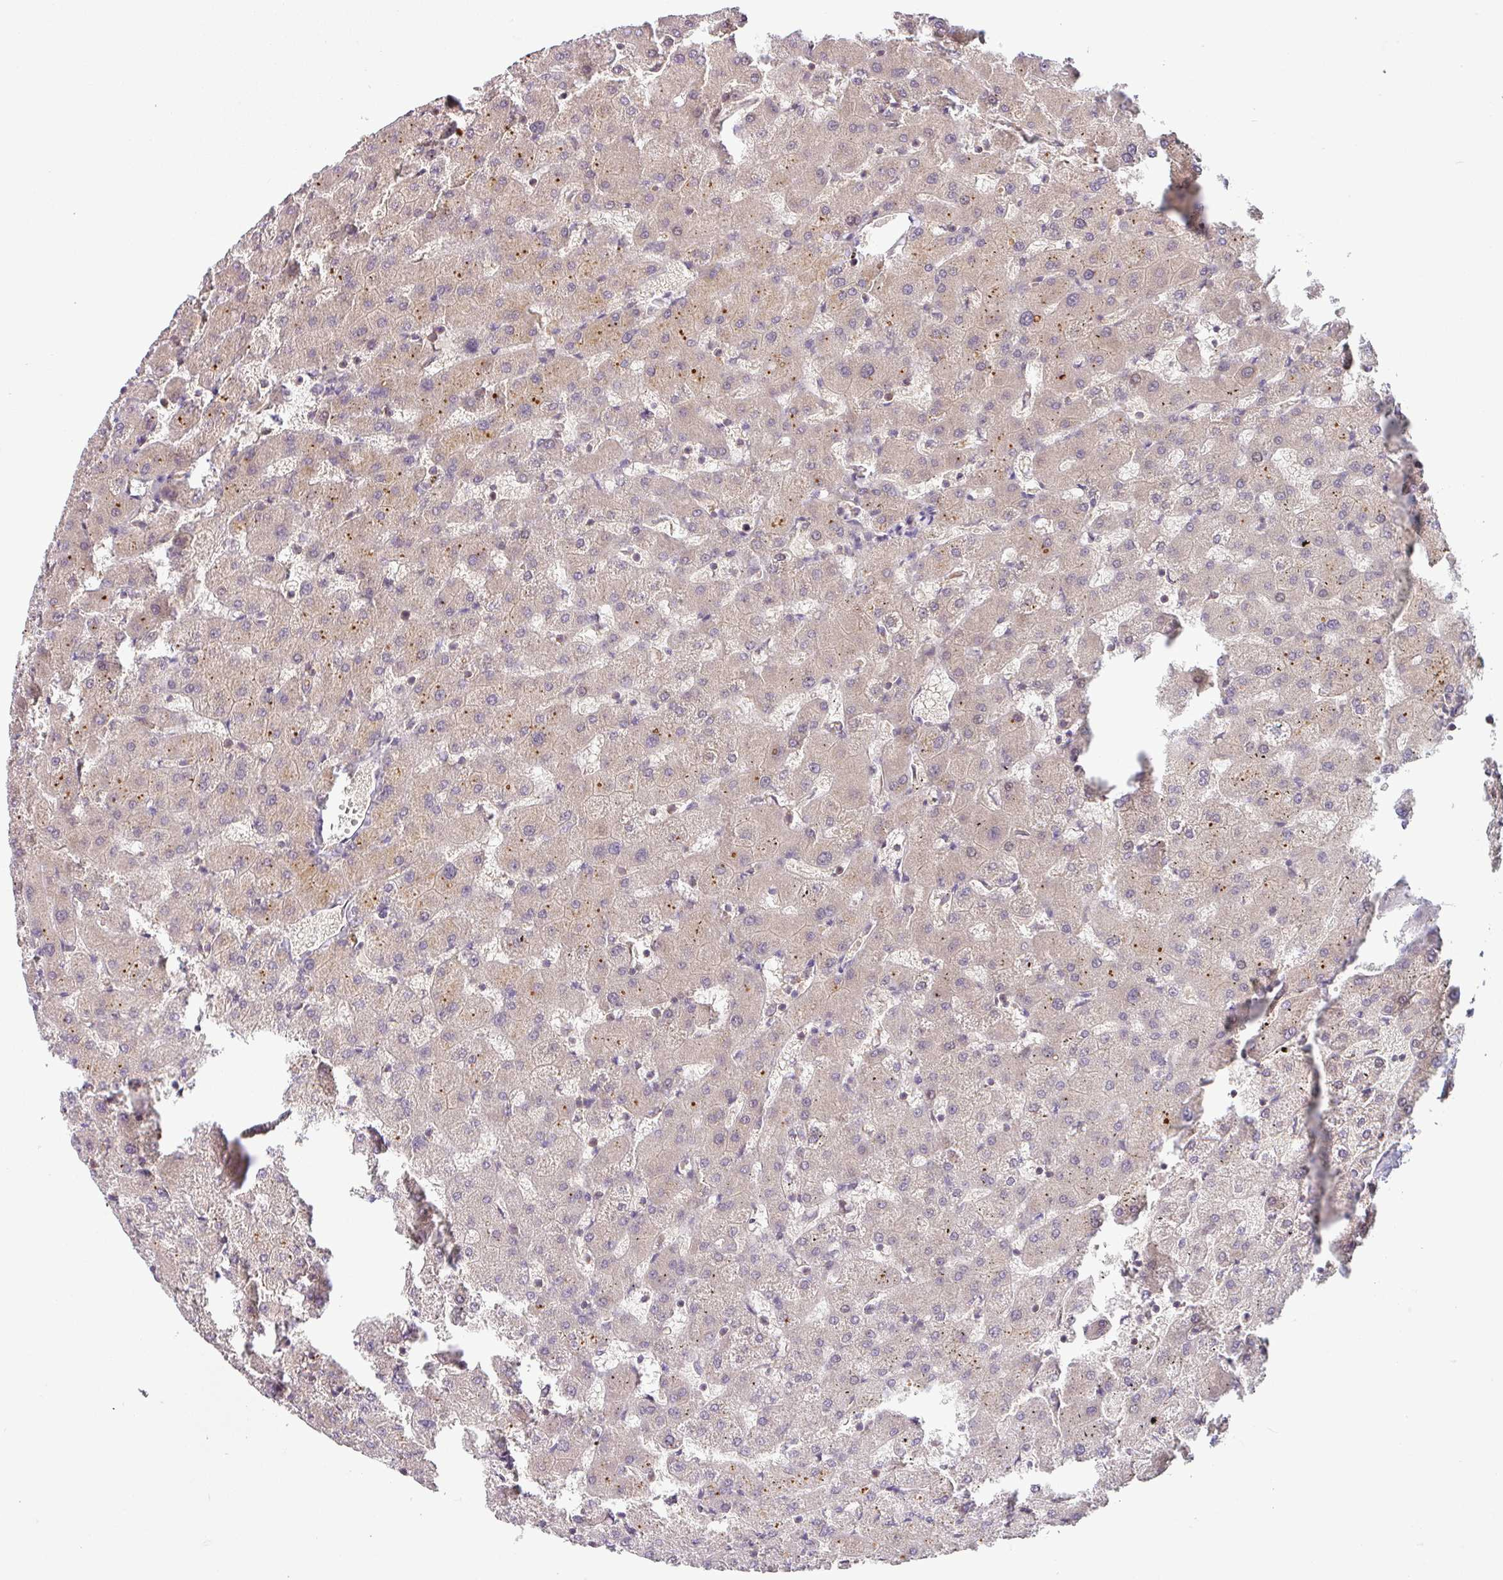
{"staining": {"intensity": "weak", "quantity": "25%-75%", "location": "cytoplasmic/membranous,nuclear"}, "tissue": "liver", "cell_type": "Cholangiocytes", "image_type": "normal", "snomed": [{"axis": "morphology", "description": "Normal tissue, NOS"}, {"axis": "topography", "description": "Liver"}], "caption": "DAB (3,3'-diaminobenzidine) immunohistochemical staining of unremarkable liver reveals weak cytoplasmic/membranous,nuclear protein expression in approximately 25%-75% of cholangiocytes. The staining was performed using DAB, with brown indicating positive protein expression. Nuclei are stained blue with hematoxylin.", "gene": "SHB", "patient": {"sex": "female", "age": 63}}